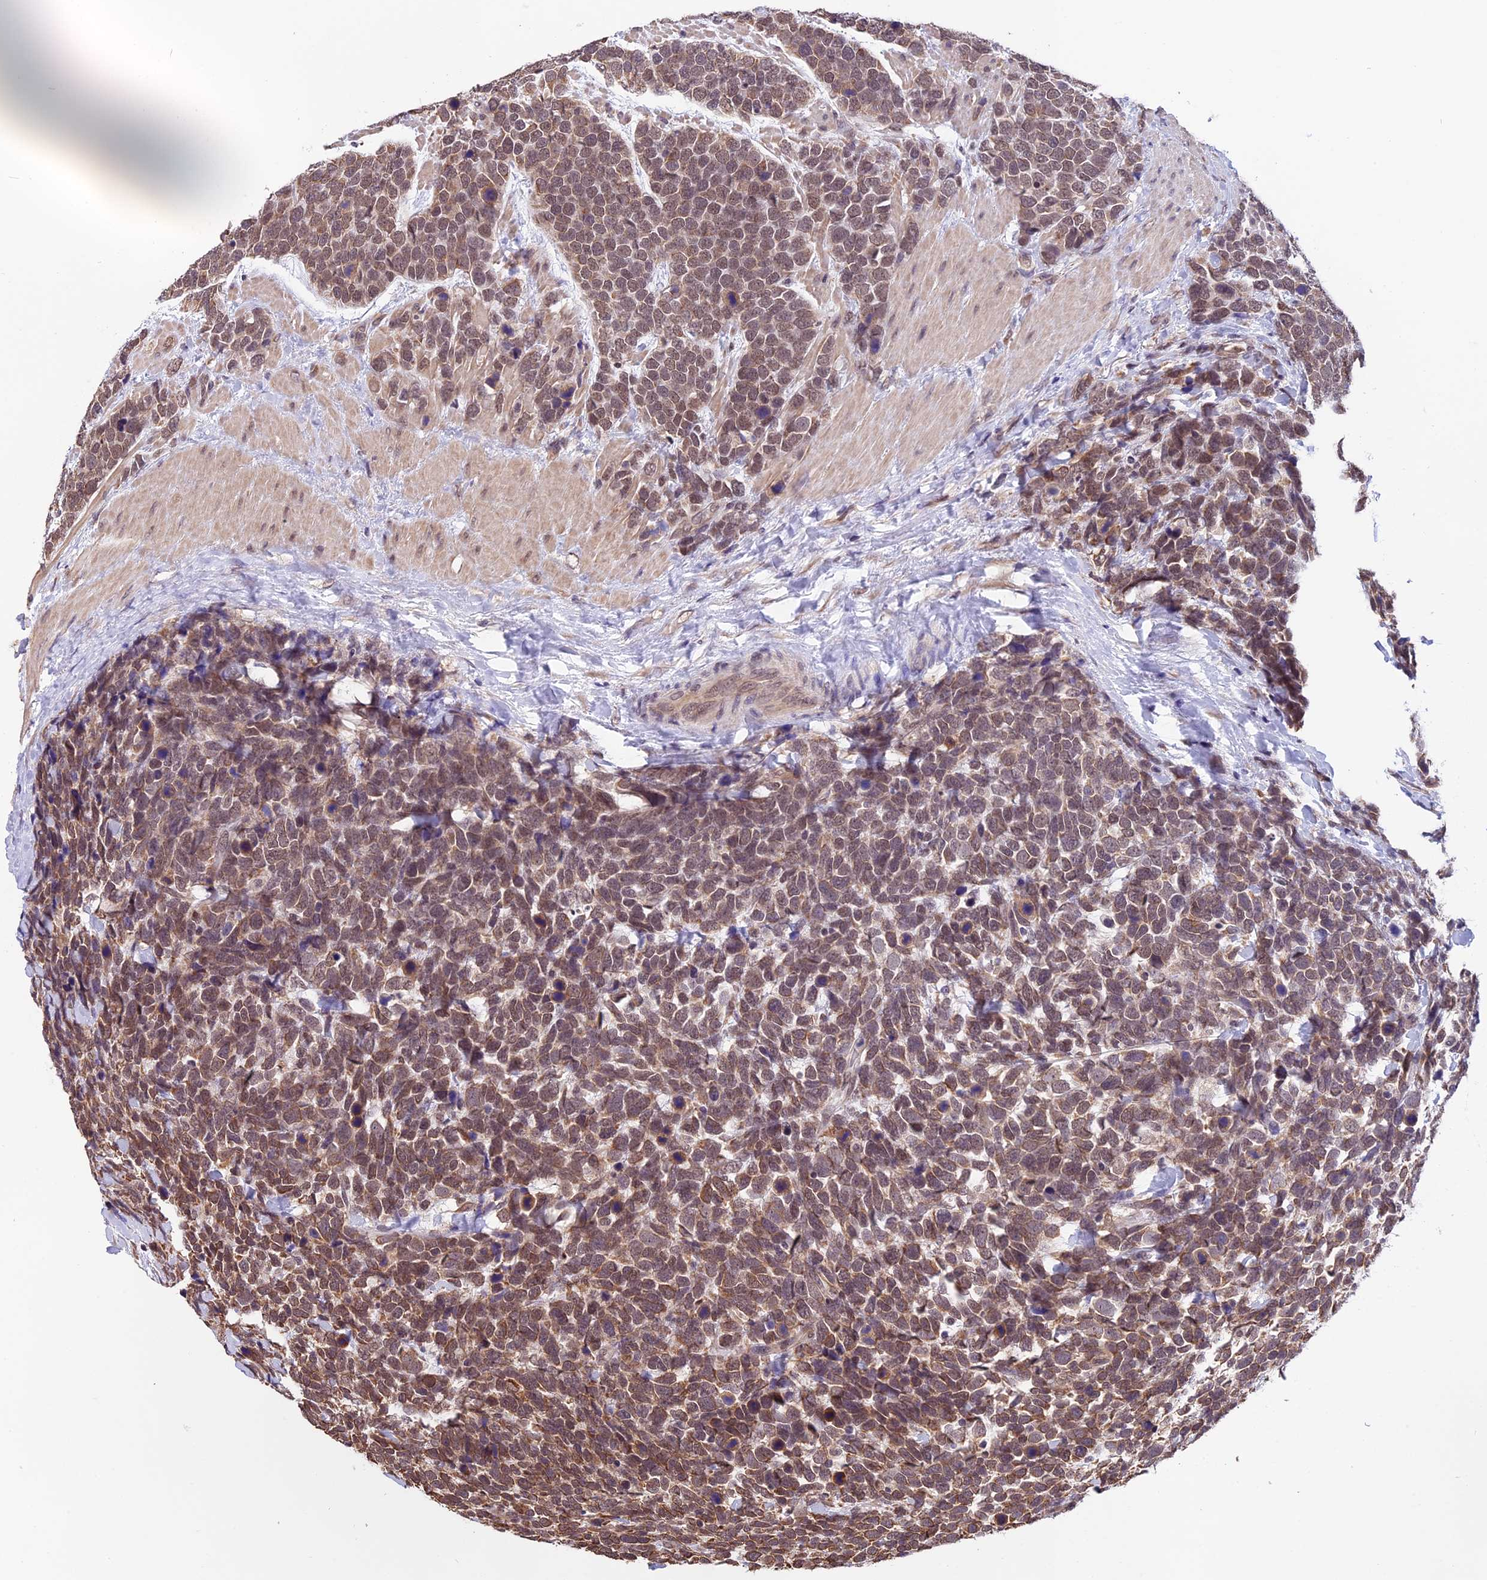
{"staining": {"intensity": "moderate", "quantity": ">75%", "location": "cytoplasmic/membranous,nuclear"}, "tissue": "urothelial cancer", "cell_type": "Tumor cells", "image_type": "cancer", "snomed": [{"axis": "morphology", "description": "Urothelial carcinoma, High grade"}, {"axis": "topography", "description": "Urinary bladder"}], "caption": "IHC (DAB) staining of urothelial cancer demonstrates moderate cytoplasmic/membranous and nuclear protein expression in about >75% of tumor cells.", "gene": "ZC3H4", "patient": {"sex": "female", "age": 82}}